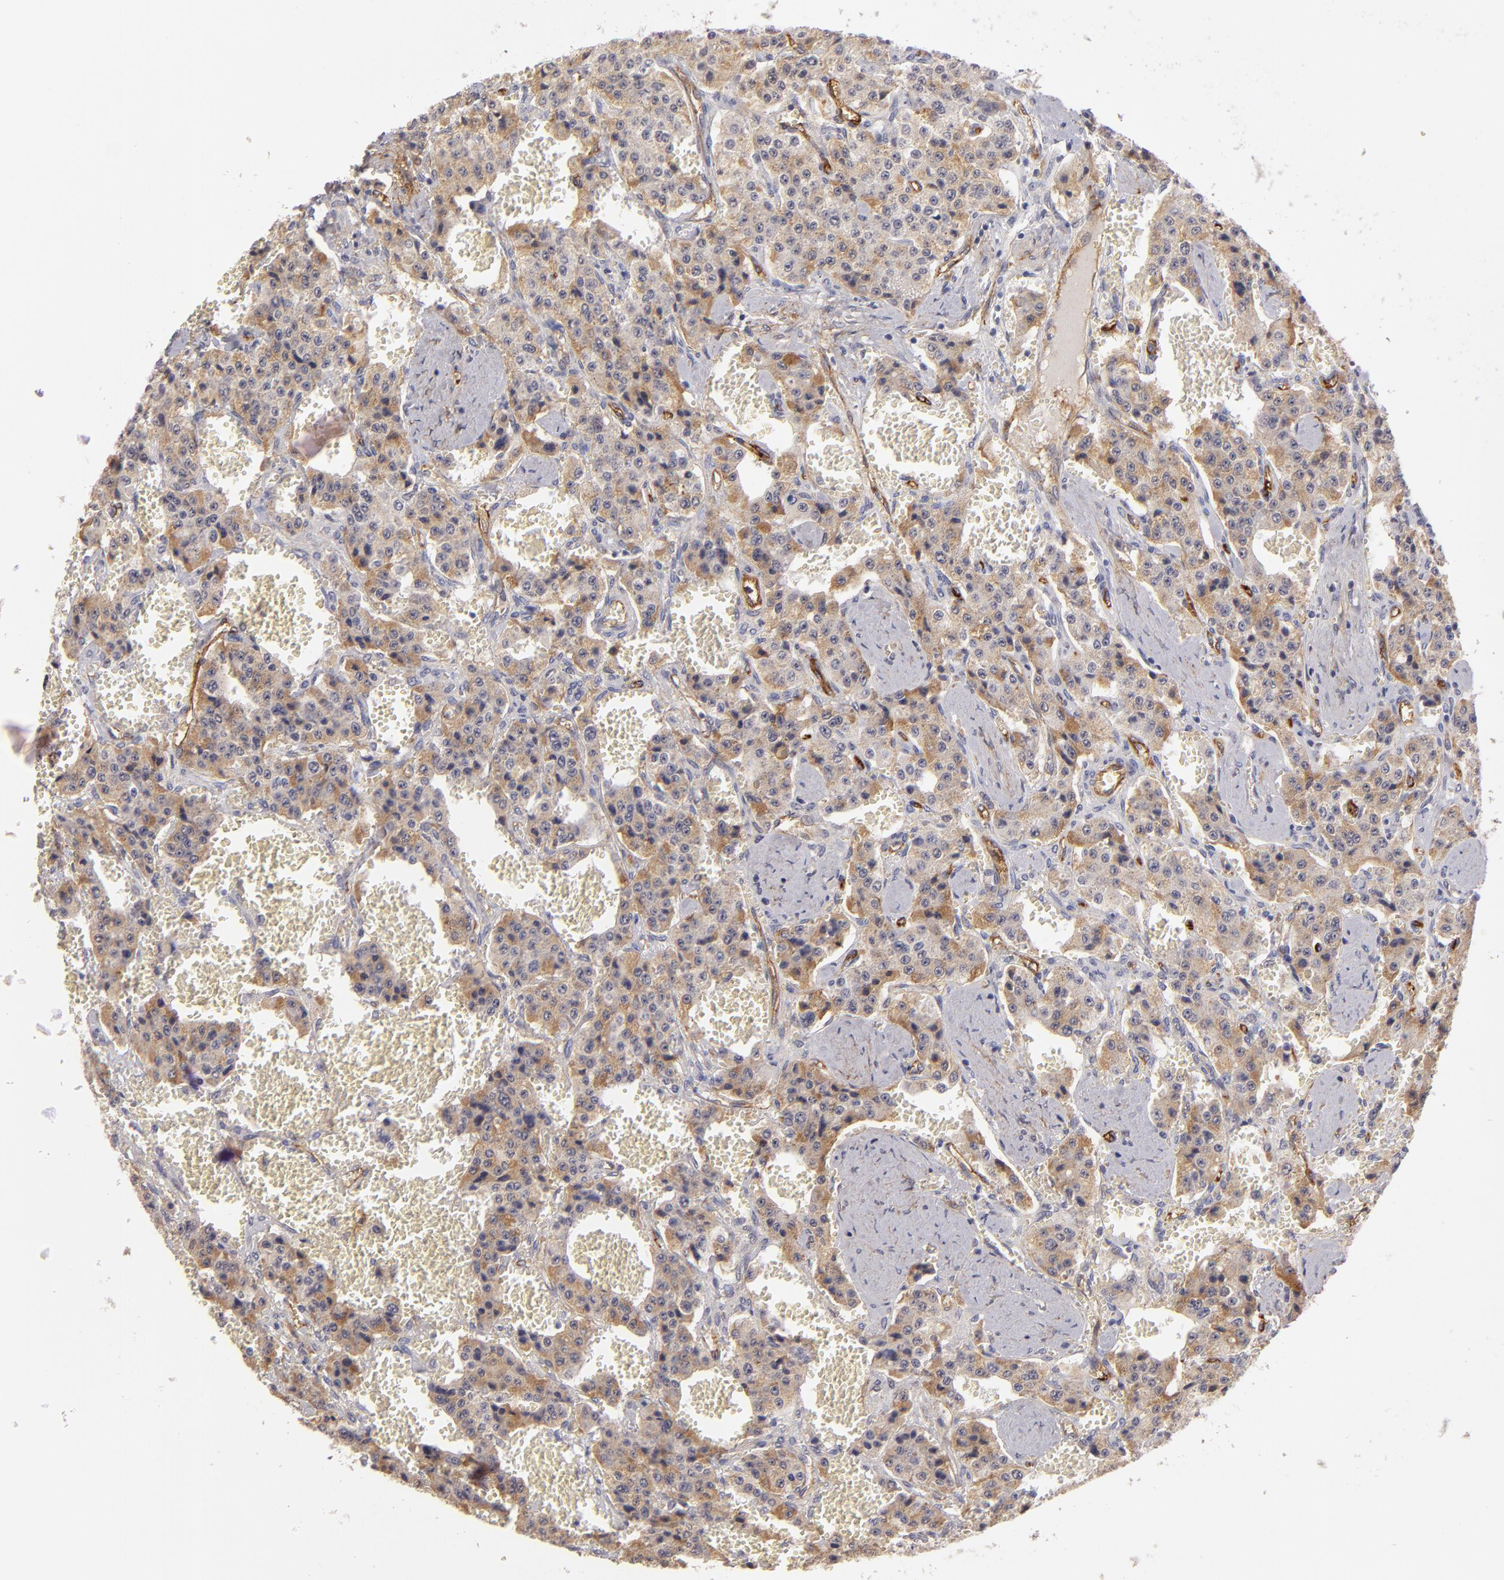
{"staining": {"intensity": "strong", "quantity": "25%-75%", "location": "cytoplasmic/membranous"}, "tissue": "carcinoid", "cell_type": "Tumor cells", "image_type": "cancer", "snomed": [{"axis": "morphology", "description": "Carcinoid, malignant, NOS"}, {"axis": "topography", "description": "Small intestine"}], "caption": "A brown stain labels strong cytoplasmic/membranous staining of a protein in carcinoid tumor cells.", "gene": "THBD", "patient": {"sex": "male", "age": 52}}